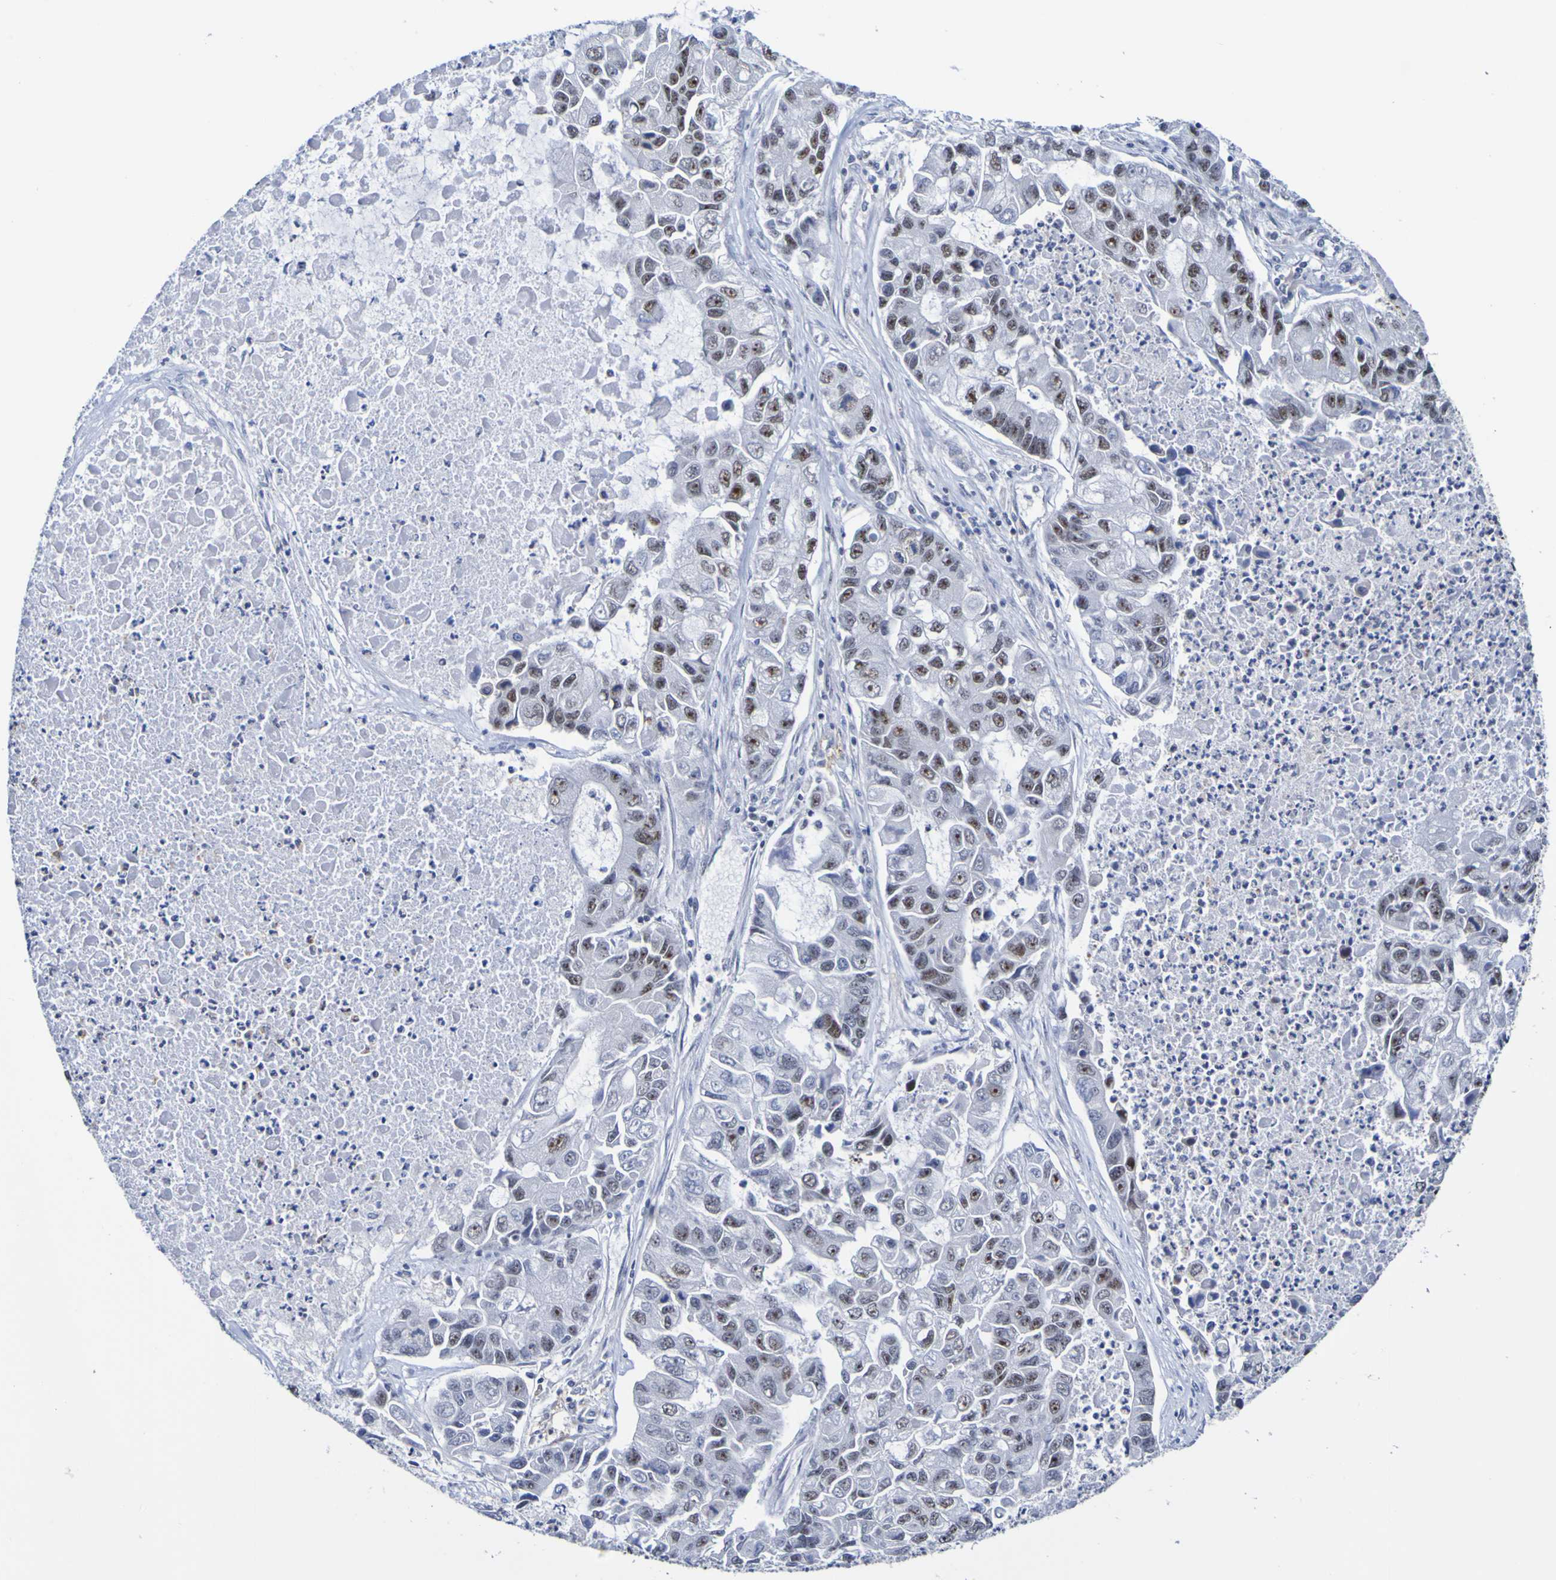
{"staining": {"intensity": "moderate", "quantity": "<25%", "location": "nuclear"}, "tissue": "lung cancer", "cell_type": "Tumor cells", "image_type": "cancer", "snomed": [{"axis": "morphology", "description": "Adenocarcinoma, NOS"}, {"axis": "topography", "description": "Lung"}], "caption": "IHC histopathology image of lung cancer (adenocarcinoma) stained for a protein (brown), which reveals low levels of moderate nuclear staining in approximately <25% of tumor cells.", "gene": "CDC5L", "patient": {"sex": "female", "age": 51}}